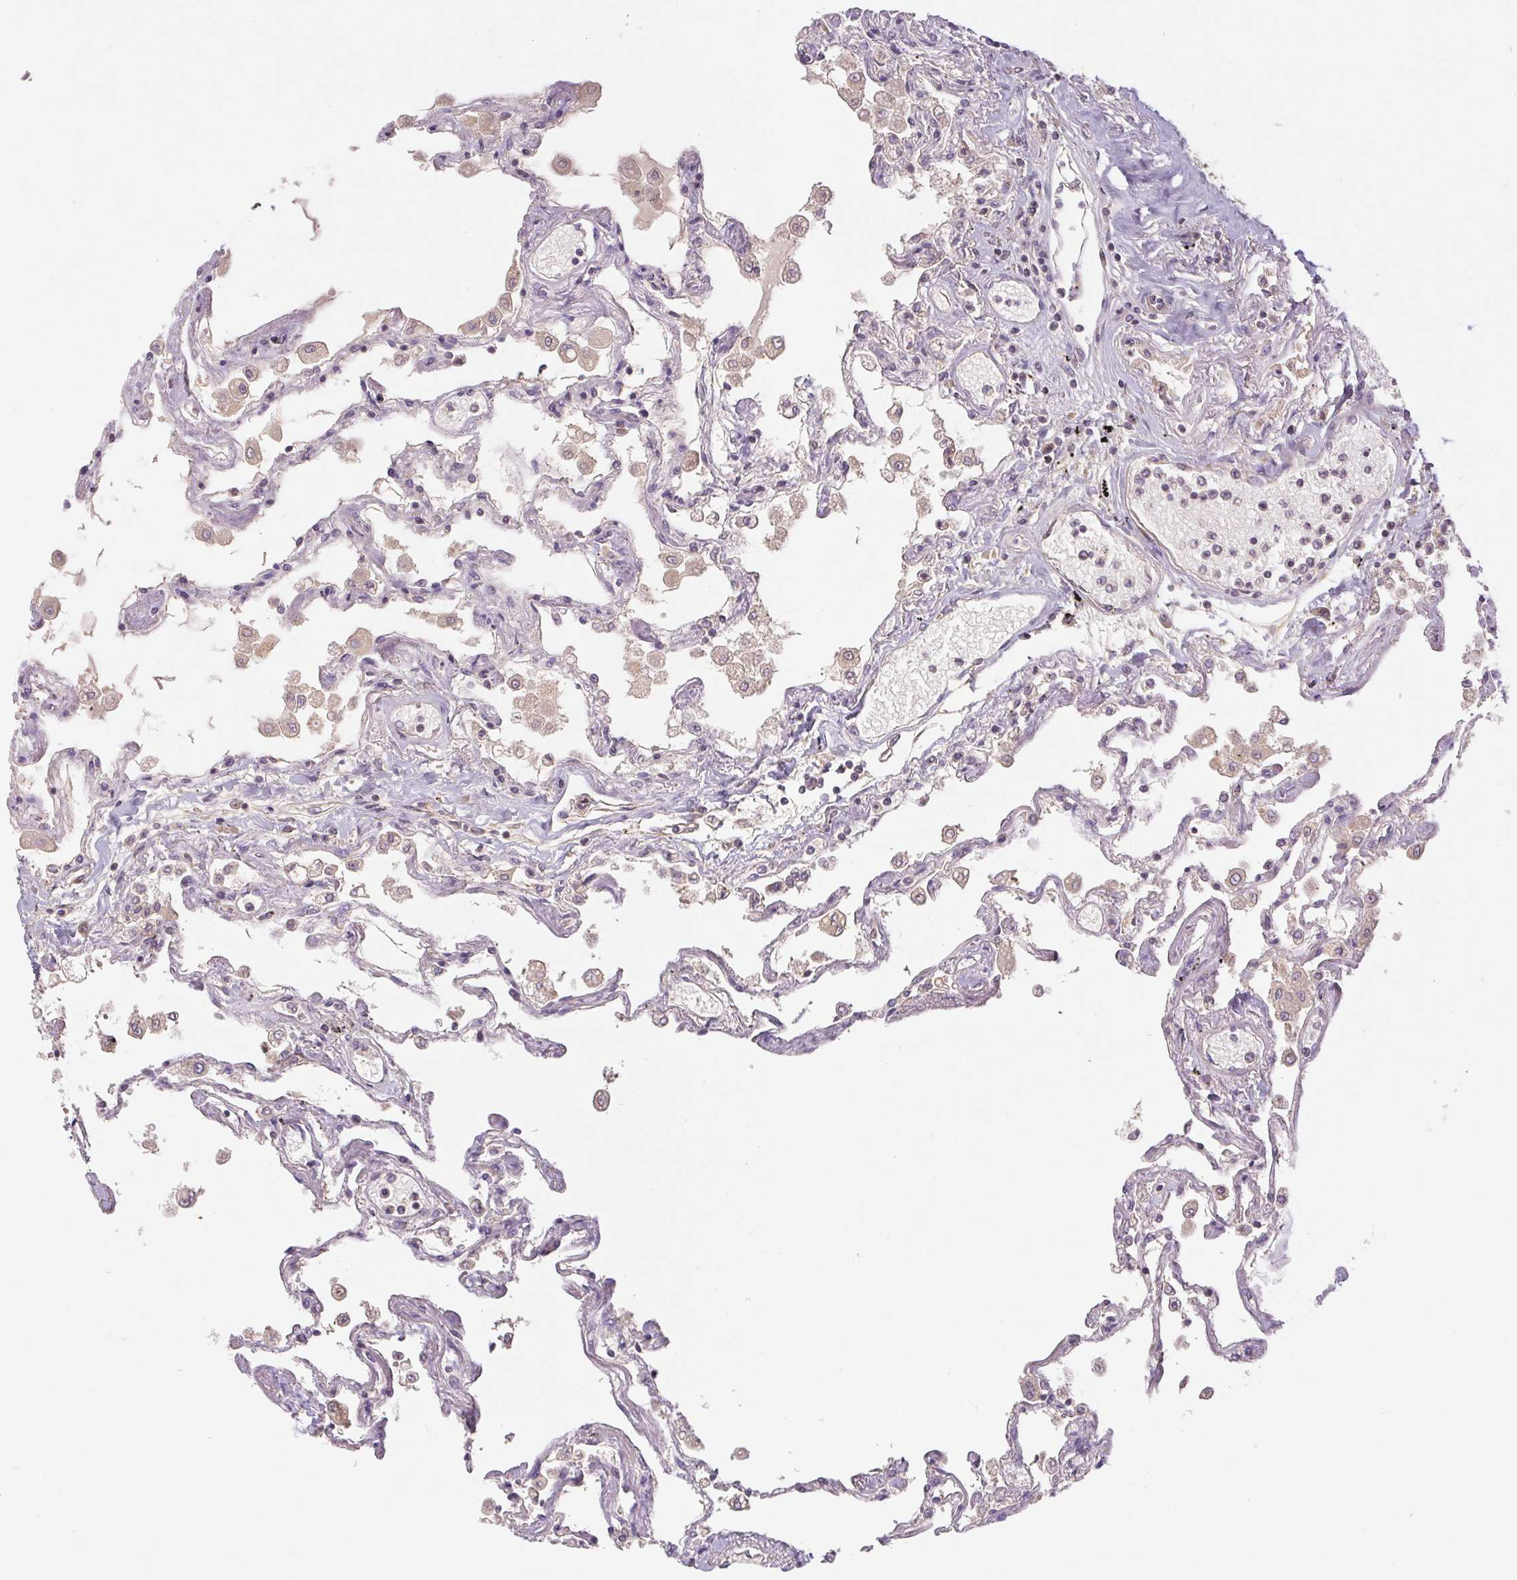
{"staining": {"intensity": "moderate", "quantity": "25%-75%", "location": "cytoplasmic/membranous"}, "tissue": "lung", "cell_type": "Alveolar cells", "image_type": "normal", "snomed": [{"axis": "morphology", "description": "Normal tissue, NOS"}, {"axis": "morphology", "description": "Adenocarcinoma, NOS"}, {"axis": "topography", "description": "Cartilage tissue"}, {"axis": "topography", "description": "Lung"}], "caption": "Protein expression by immunohistochemistry (IHC) exhibits moderate cytoplasmic/membranous staining in about 25%-75% of alveolar cells in normal lung.", "gene": "MTHFD1L", "patient": {"sex": "female", "age": 67}}